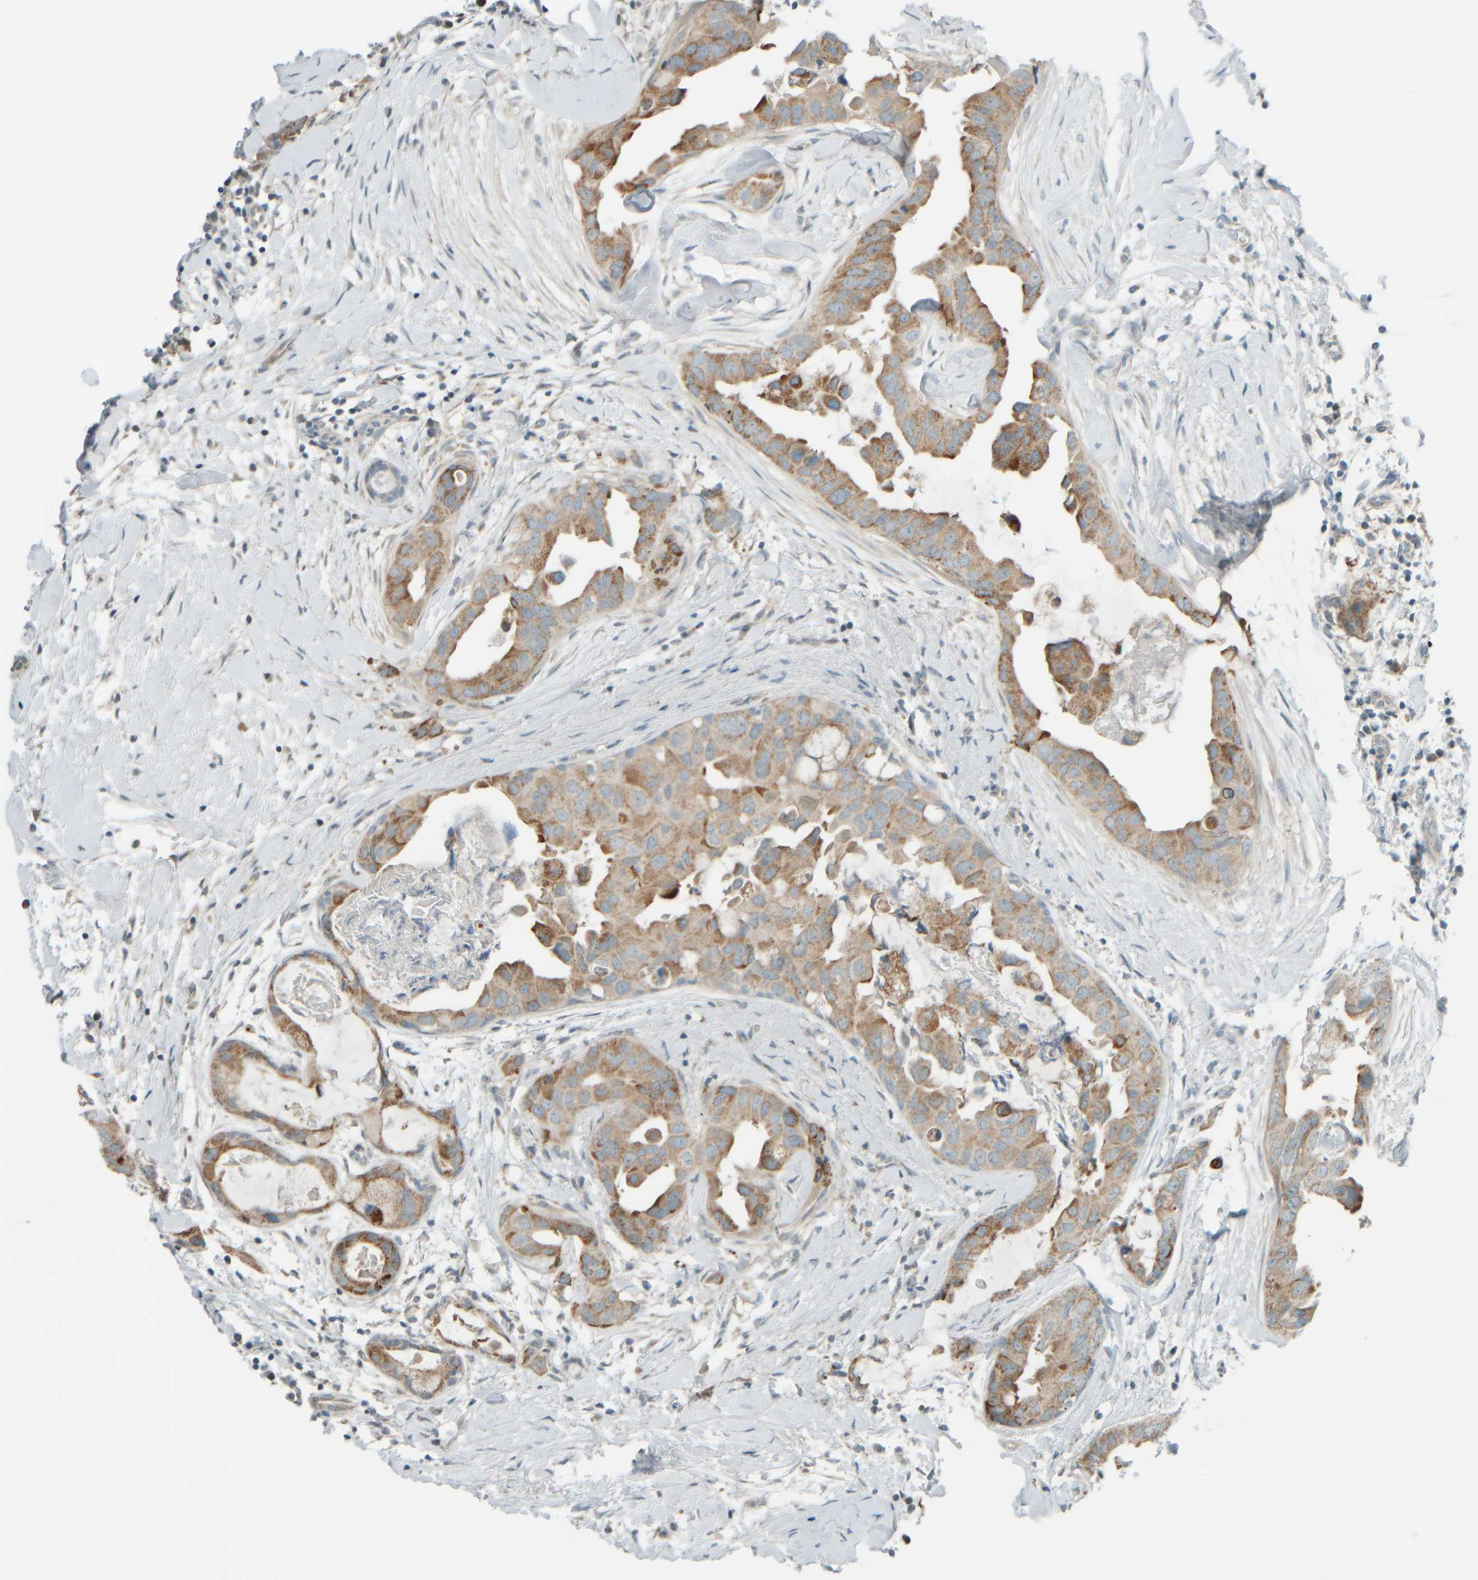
{"staining": {"intensity": "moderate", "quantity": ">75%", "location": "cytoplasmic/membranous"}, "tissue": "breast cancer", "cell_type": "Tumor cells", "image_type": "cancer", "snomed": [{"axis": "morphology", "description": "Duct carcinoma"}, {"axis": "topography", "description": "Breast"}], "caption": "The immunohistochemical stain highlights moderate cytoplasmic/membranous positivity in tumor cells of intraductal carcinoma (breast) tissue. The staining was performed using DAB, with brown indicating positive protein expression. Nuclei are stained blue with hematoxylin.", "gene": "PTGES3L-AARSD1", "patient": {"sex": "female", "age": 40}}